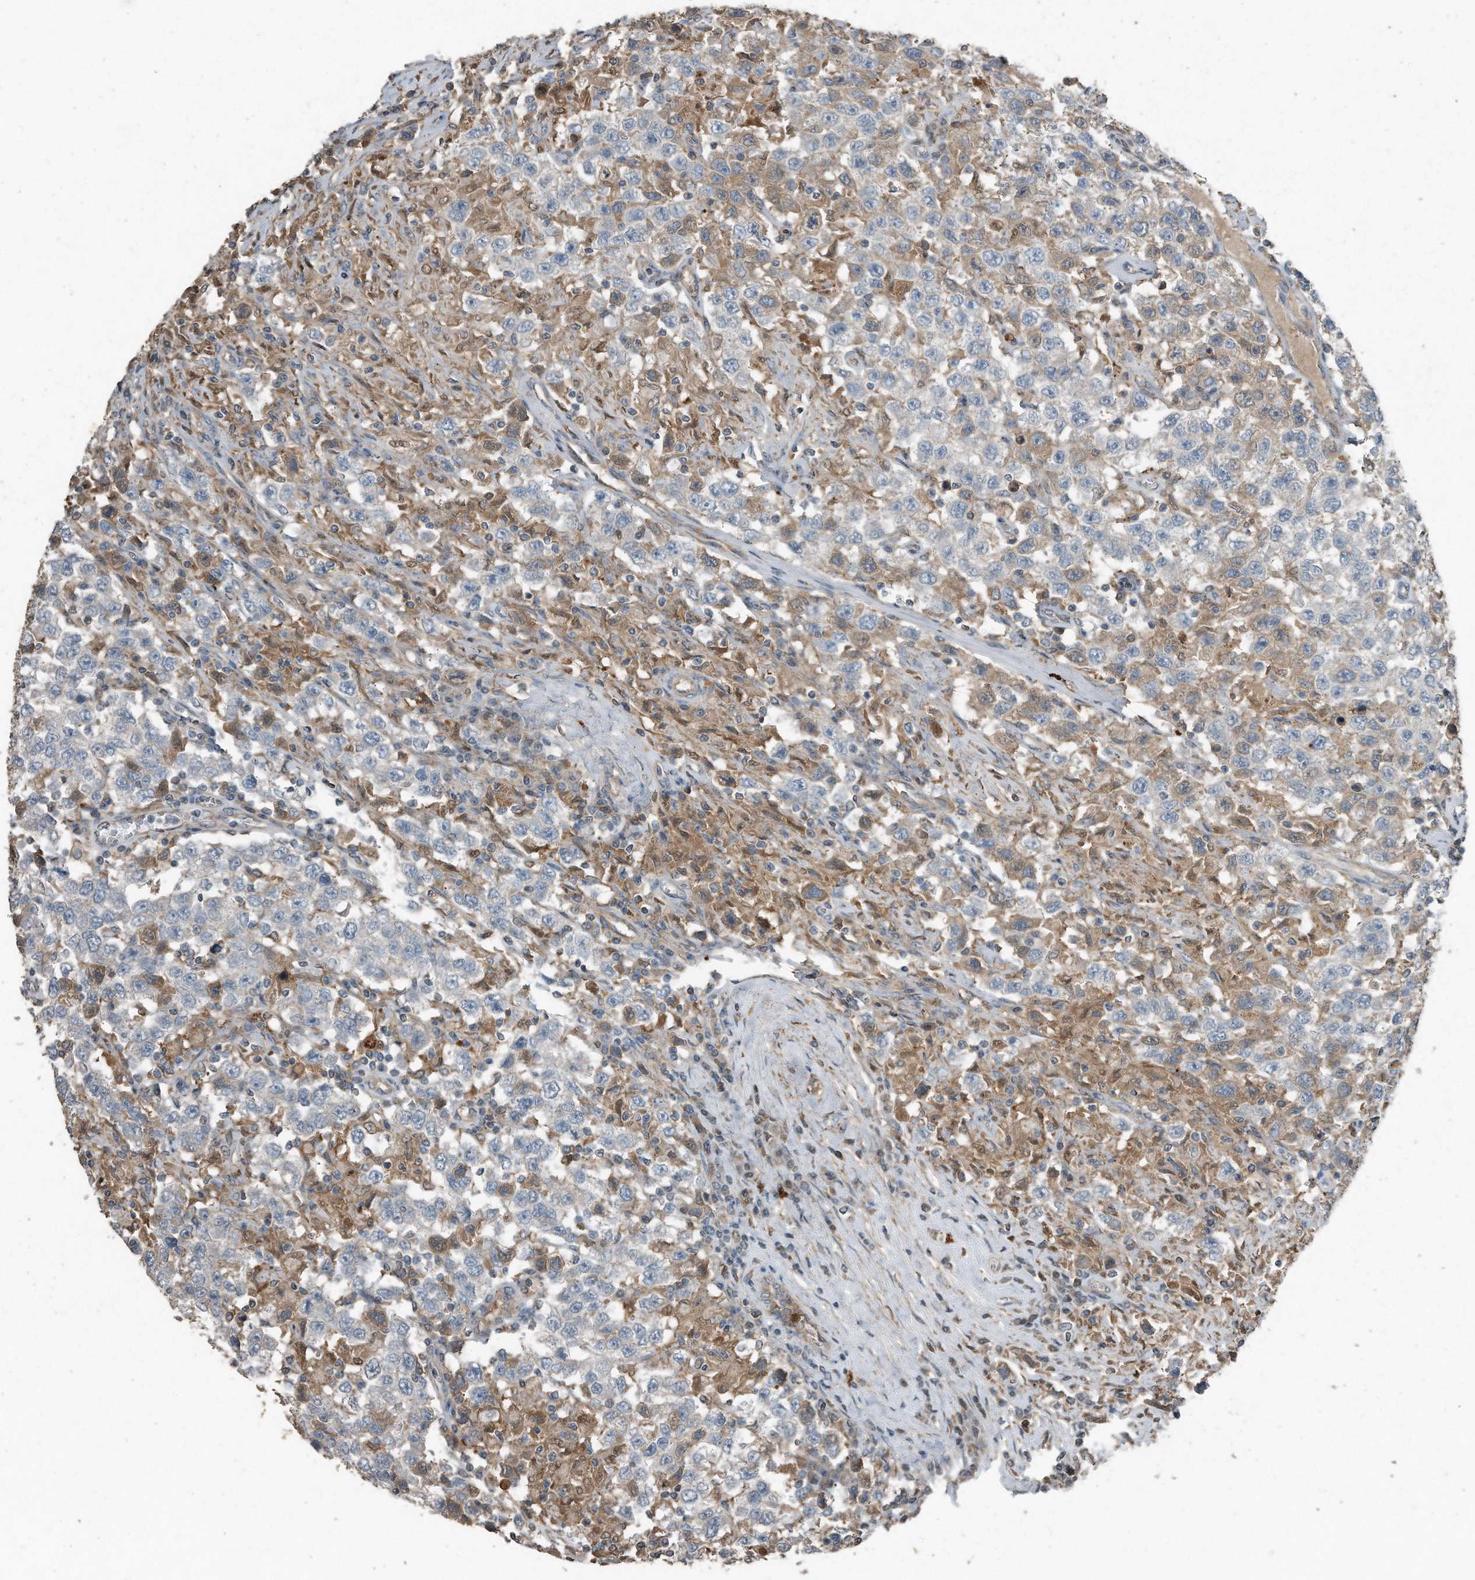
{"staining": {"intensity": "moderate", "quantity": "<25%", "location": "cytoplasmic/membranous"}, "tissue": "testis cancer", "cell_type": "Tumor cells", "image_type": "cancer", "snomed": [{"axis": "morphology", "description": "Seminoma, NOS"}, {"axis": "topography", "description": "Testis"}], "caption": "Immunohistochemical staining of testis cancer (seminoma) demonstrates low levels of moderate cytoplasmic/membranous expression in about <25% of tumor cells.", "gene": "C9", "patient": {"sex": "male", "age": 41}}